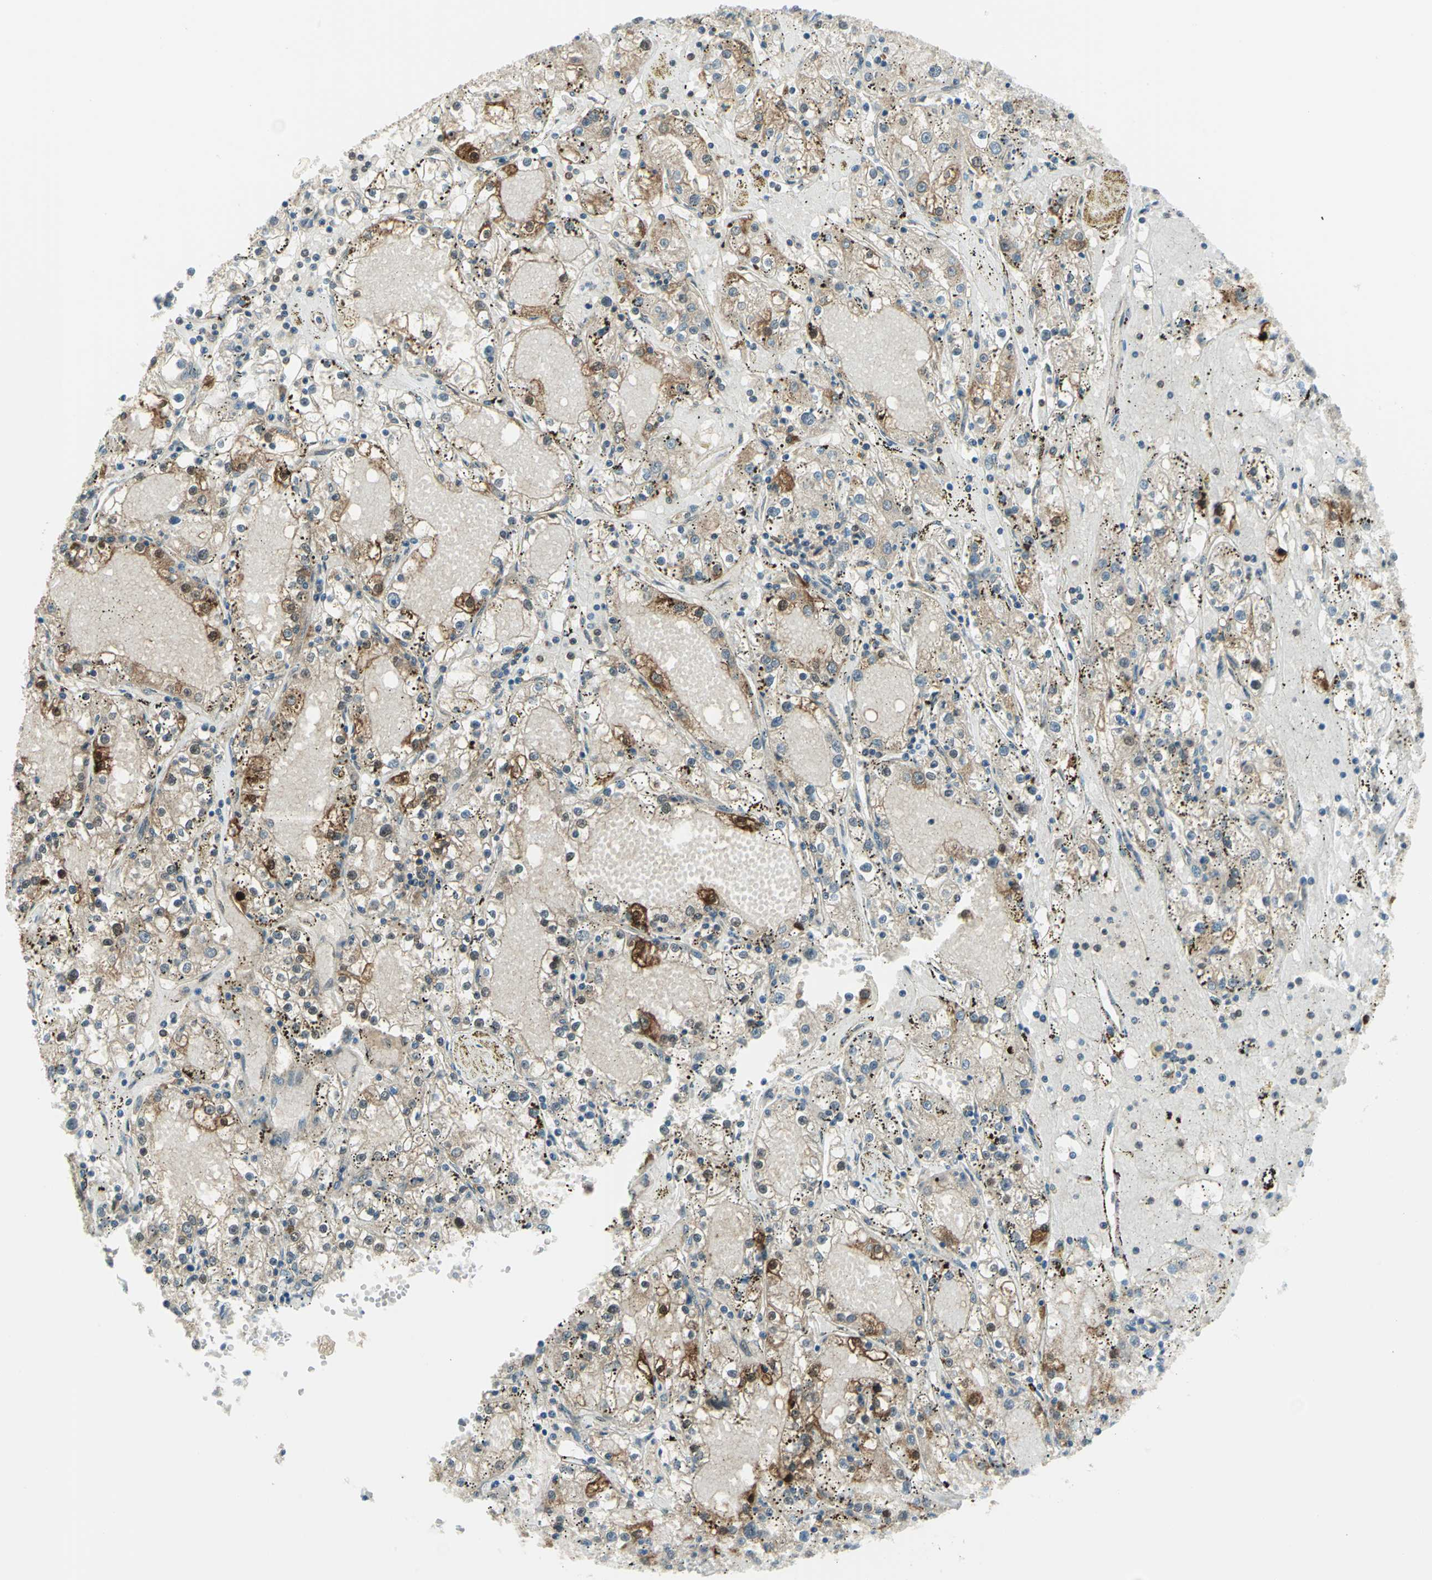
{"staining": {"intensity": "strong", "quantity": "<25%", "location": "cytoplasmic/membranous,nuclear"}, "tissue": "renal cancer", "cell_type": "Tumor cells", "image_type": "cancer", "snomed": [{"axis": "morphology", "description": "Adenocarcinoma, NOS"}, {"axis": "topography", "description": "Kidney"}], "caption": "The immunohistochemical stain labels strong cytoplasmic/membranous and nuclear expression in tumor cells of renal cancer tissue.", "gene": "ALDOA", "patient": {"sex": "male", "age": 56}}